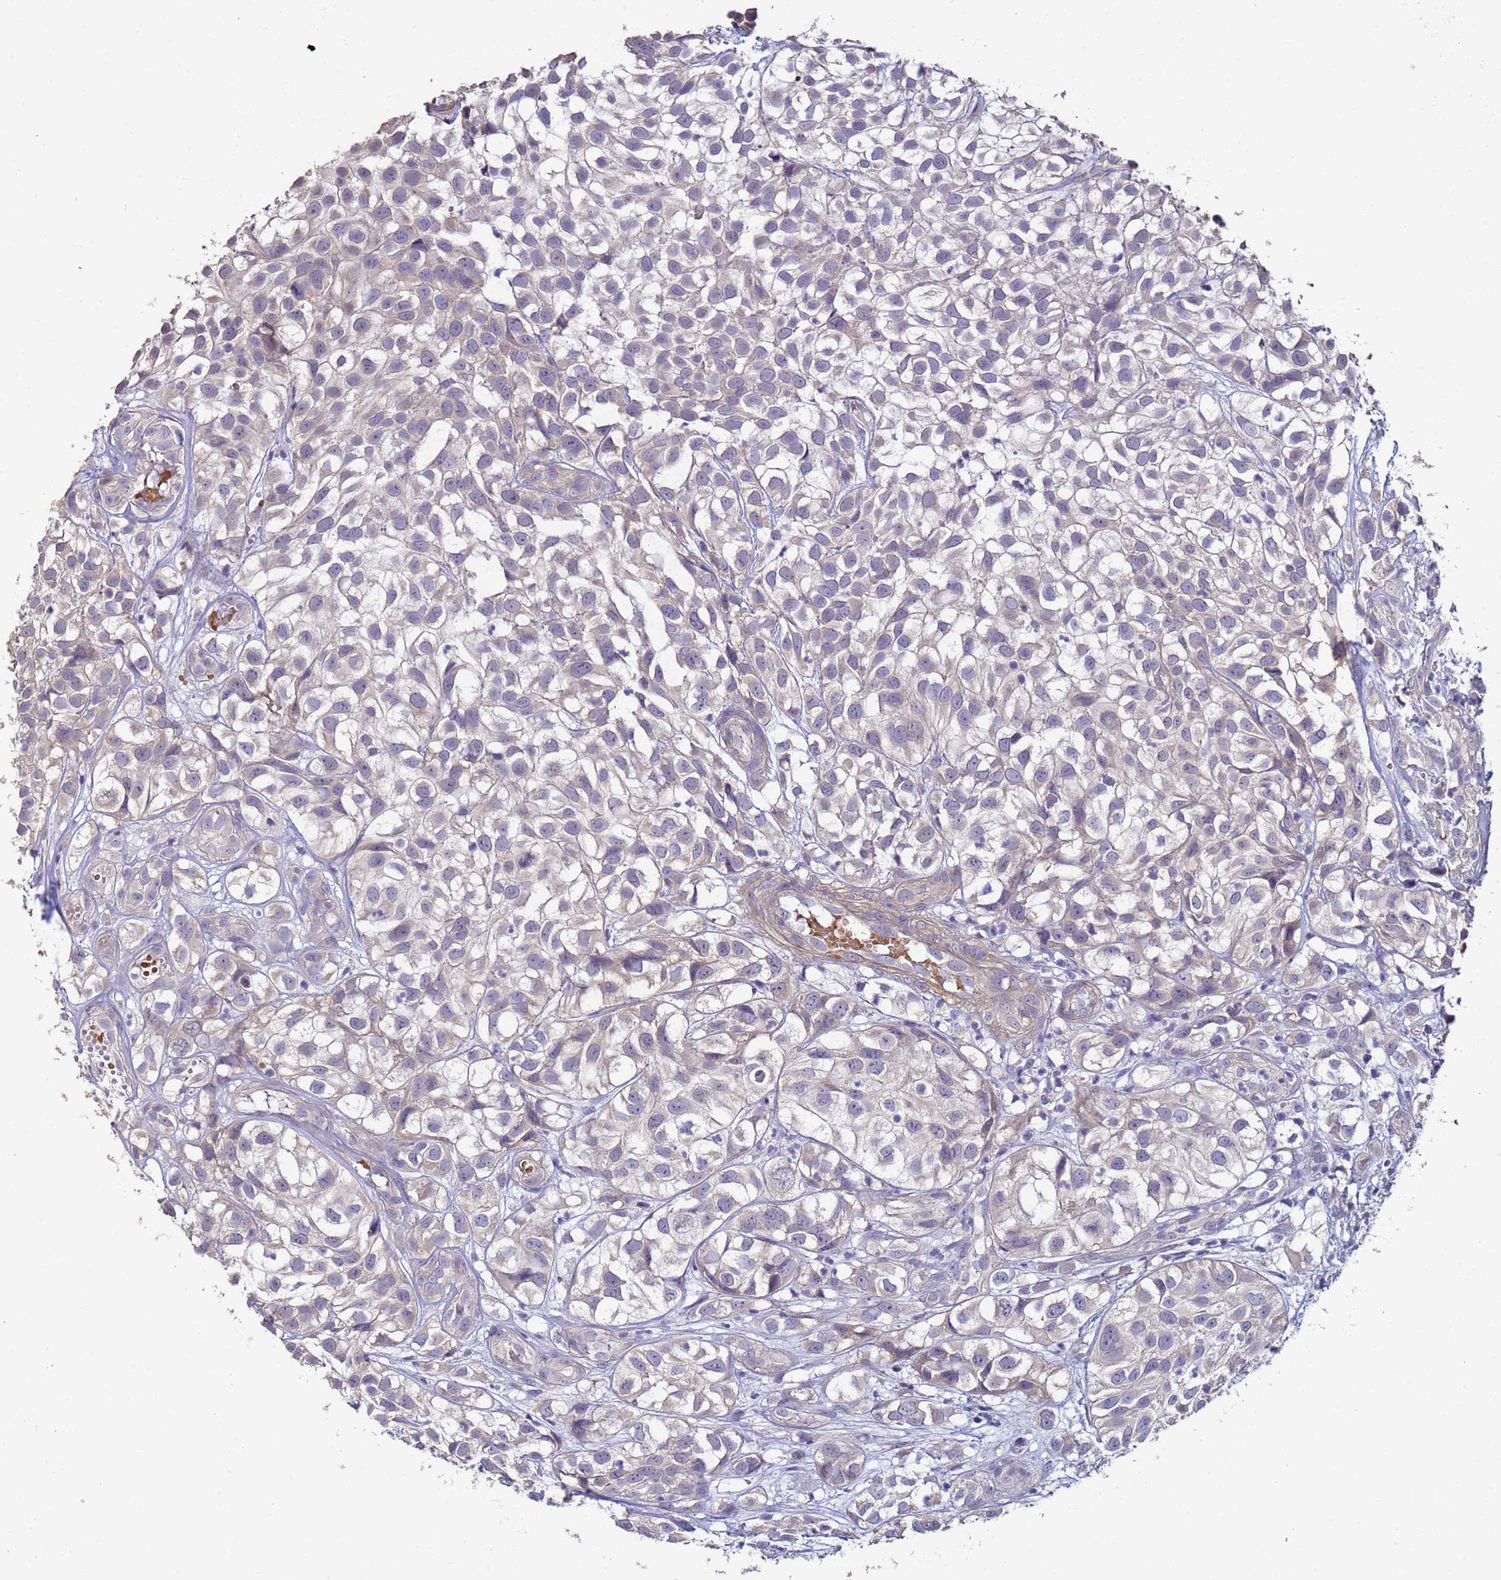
{"staining": {"intensity": "negative", "quantity": "none", "location": "none"}, "tissue": "urothelial cancer", "cell_type": "Tumor cells", "image_type": "cancer", "snomed": [{"axis": "morphology", "description": "Urothelial carcinoma, High grade"}, {"axis": "topography", "description": "Urinary bladder"}], "caption": "Urothelial cancer stained for a protein using immunohistochemistry shows no expression tumor cells.", "gene": "CLHC1", "patient": {"sex": "male", "age": 56}}